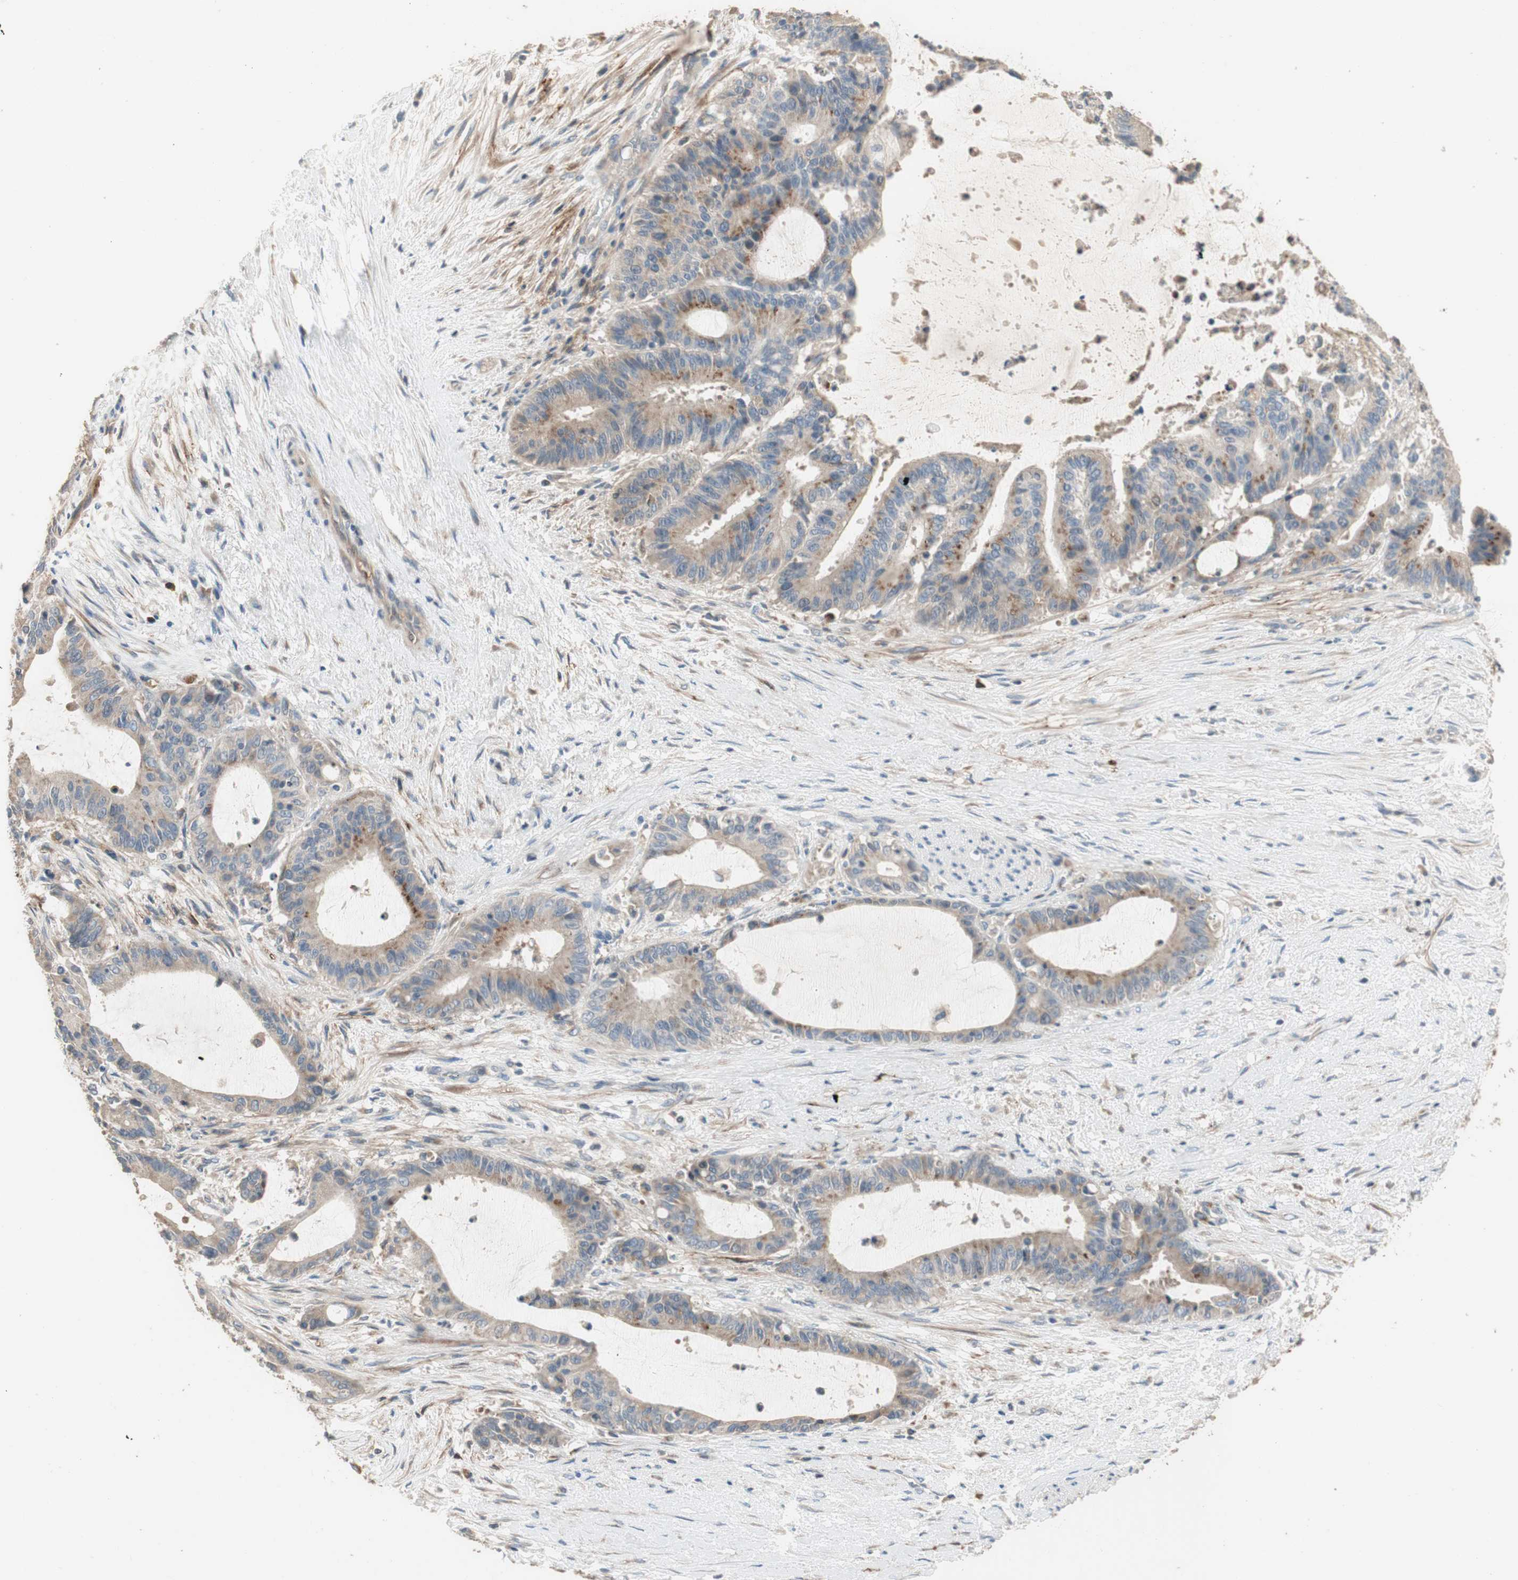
{"staining": {"intensity": "weak", "quantity": ">75%", "location": "cytoplasmic/membranous"}, "tissue": "liver cancer", "cell_type": "Tumor cells", "image_type": "cancer", "snomed": [{"axis": "morphology", "description": "Cholangiocarcinoma"}, {"axis": "topography", "description": "Liver"}], "caption": "Brown immunohistochemical staining in human liver cholangiocarcinoma shows weak cytoplasmic/membranous expression in about >75% of tumor cells.", "gene": "ALPL", "patient": {"sex": "female", "age": 73}}